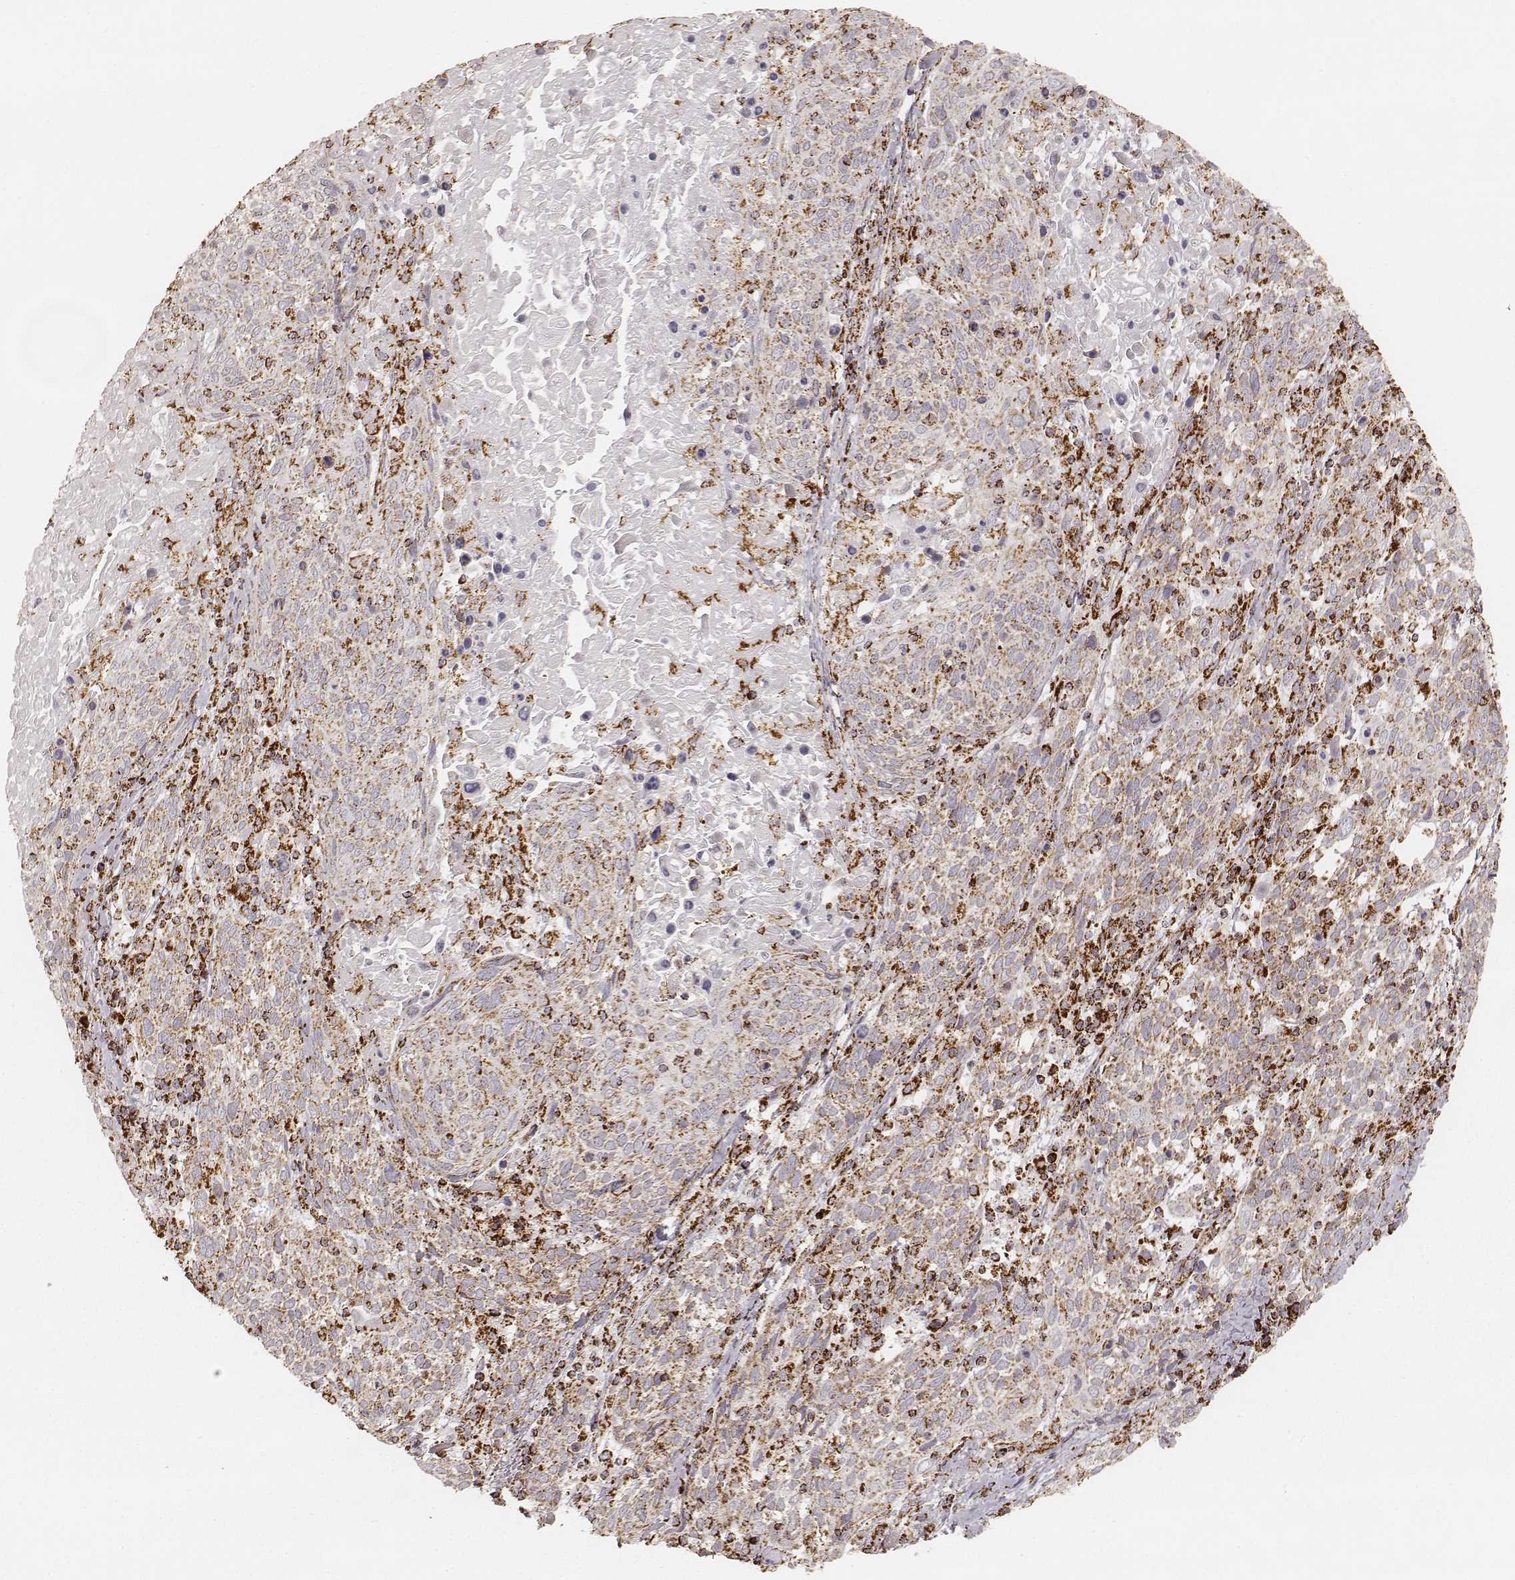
{"staining": {"intensity": "strong", "quantity": "<25%", "location": "cytoplasmic/membranous"}, "tissue": "cervical cancer", "cell_type": "Tumor cells", "image_type": "cancer", "snomed": [{"axis": "morphology", "description": "Squamous cell carcinoma, NOS"}, {"axis": "topography", "description": "Cervix"}], "caption": "This is a photomicrograph of immunohistochemistry staining of squamous cell carcinoma (cervical), which shows strong staining in the cytoplasmic/membranous of tumor cells.", "gene": "CS", "patient": {"sex": "female", "age": 61}}